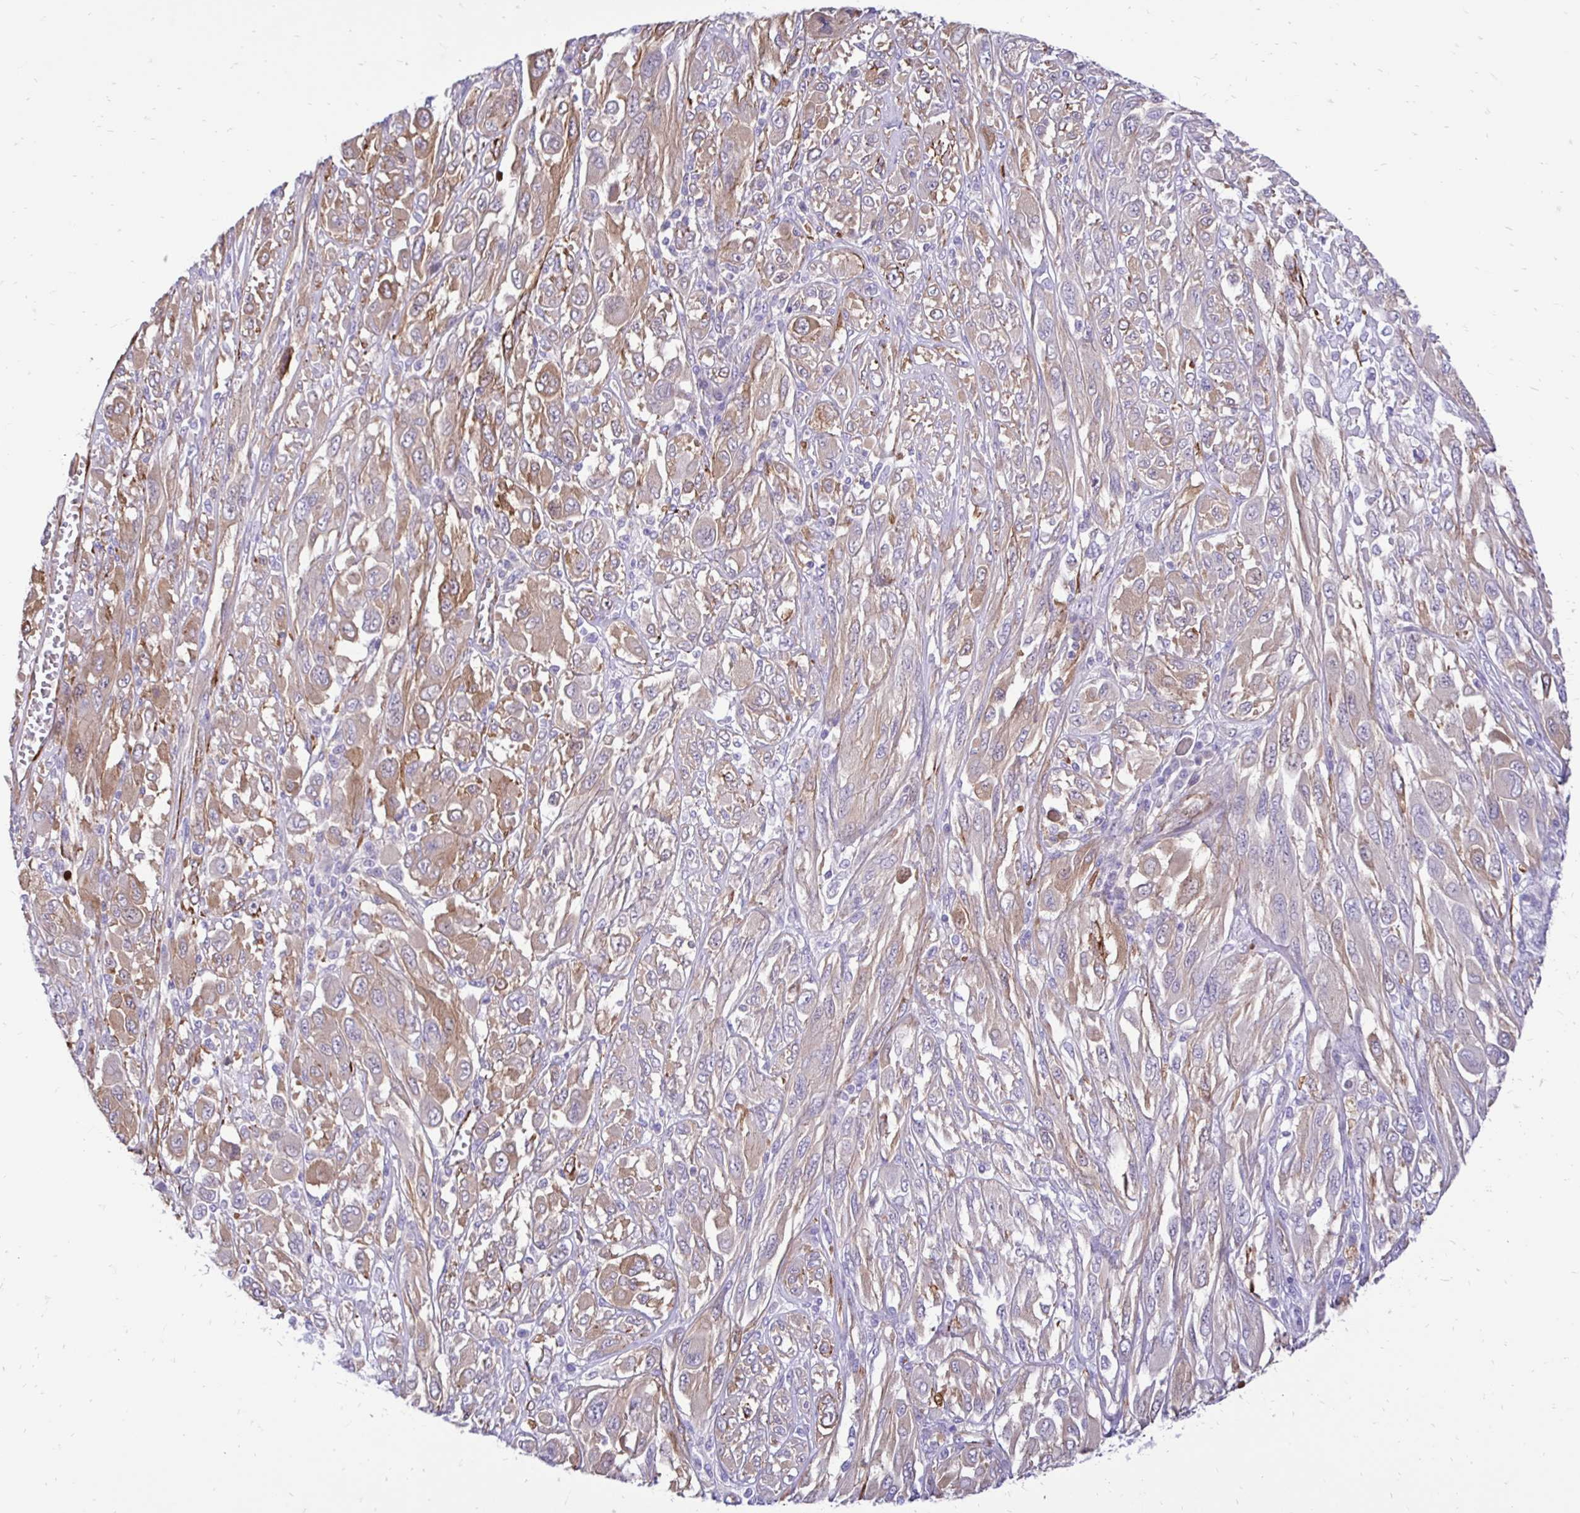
{"staining": {"intensity": "weak", "quantity": "25%-75%", "location": "cytoplasmic/membranous"}, "tissue": "melanoma", "cell_type": "Tumor cells", "image_type": "cancer", "snomed": [{"axis": "morphology", "description": "Malignant melanoma, NOS"}, {"axis": "topography", "description": "Skin"}], "caption": "About 25%-75% of tumor cells in melanoma reveal weak cytoplasmic/membranous protein positivity as visualized by brown immunohistochemical staining.", "gene": "CTPS1", "patient": {"sex": "female", "age": 91}}